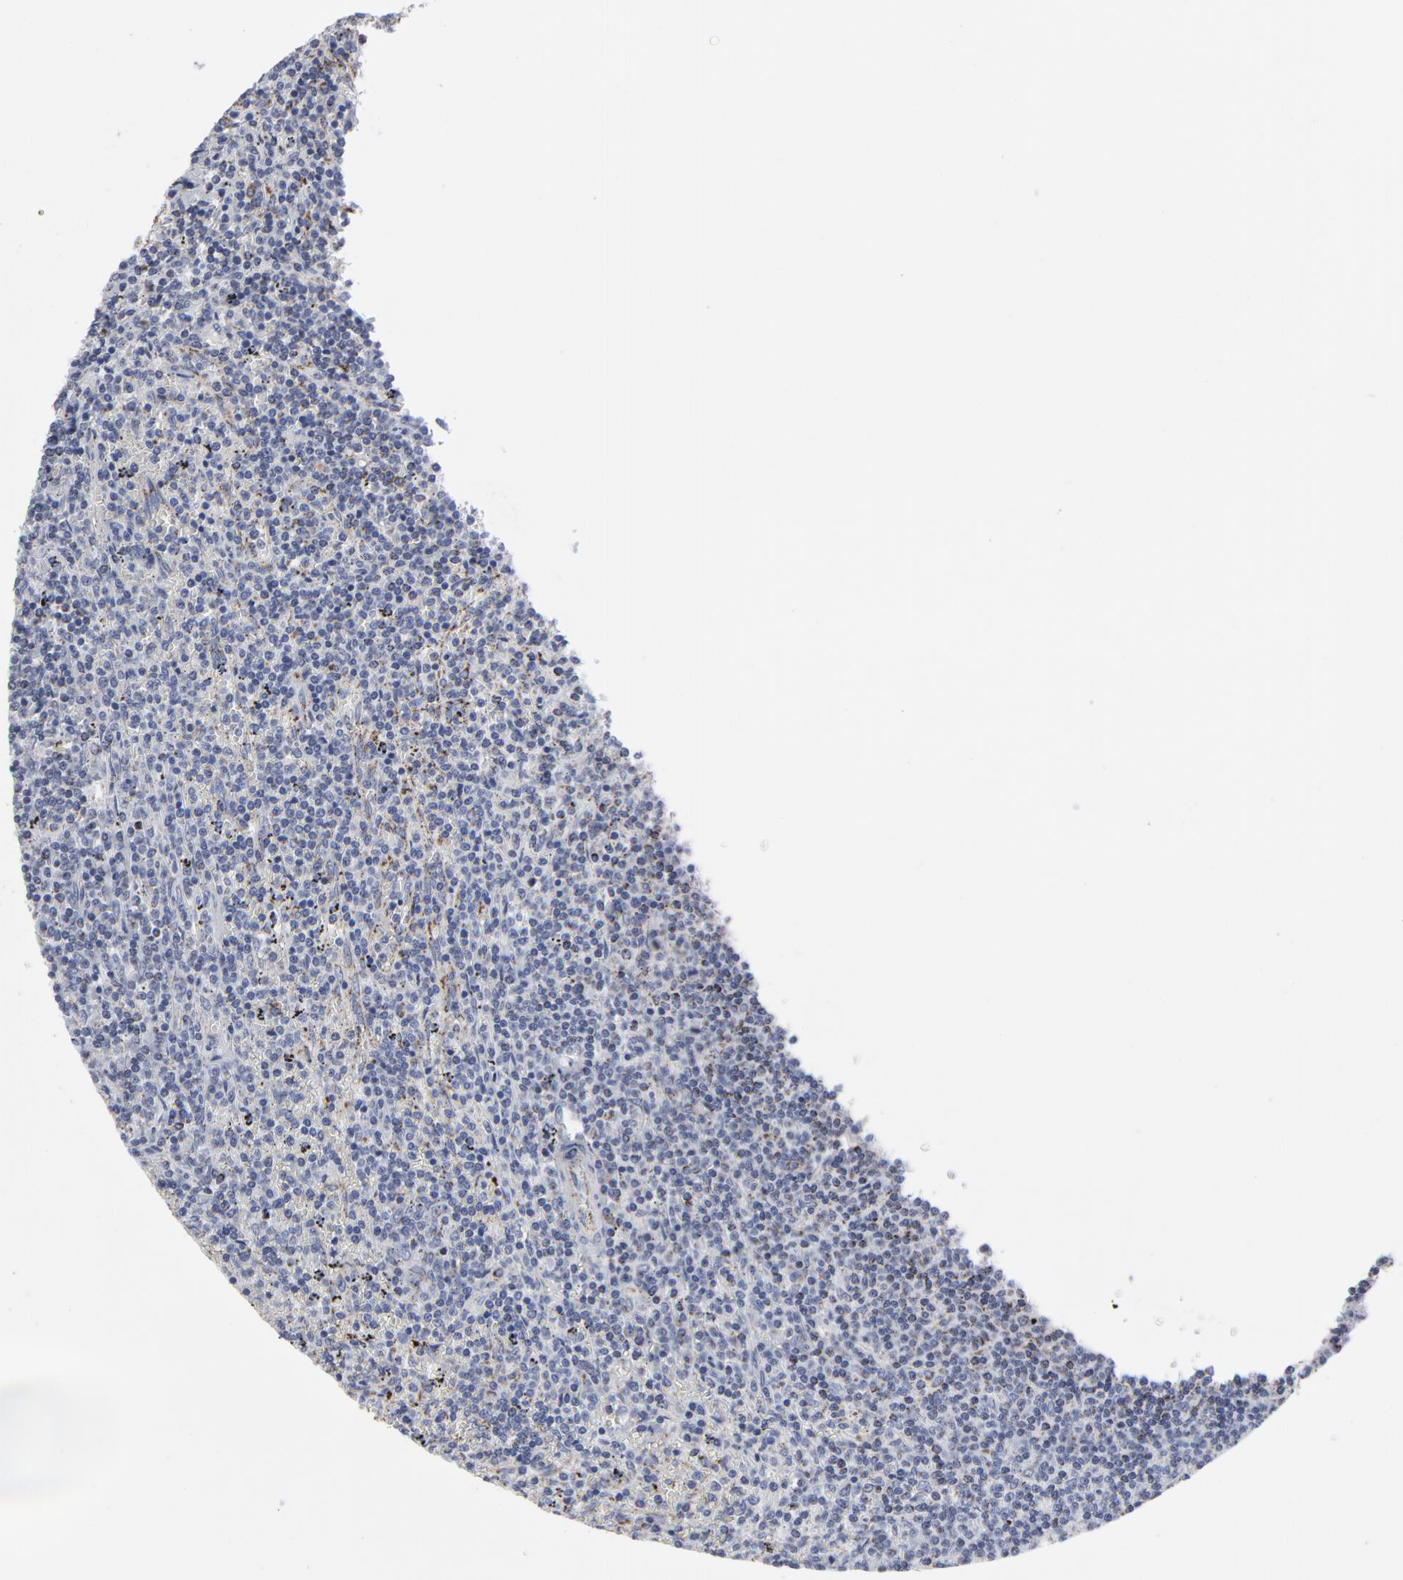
{"staining": {"intensity": "negative", "quantity": "none", "location": "none"}, "tissue": "lymphoma", "cell_type": "Tumor cells", "image_type": "cancer", "snomed": [{"axis": "morphology", "description": "Malignant lymphoma, non-Hodgkin's type, Low grade"}, {"axis": "topography", "description": "Spleen"}], "caption": "This micrograph is of malignant lymphoma, non-Hodgkin's type (low-grade) stained with IHC to label a protein in brown with the nuclei are counter-stained blue. There is no positivity in tumor cells.", "gene": "TXNRD2", "patient": {"sex": "female", "age": 50}}